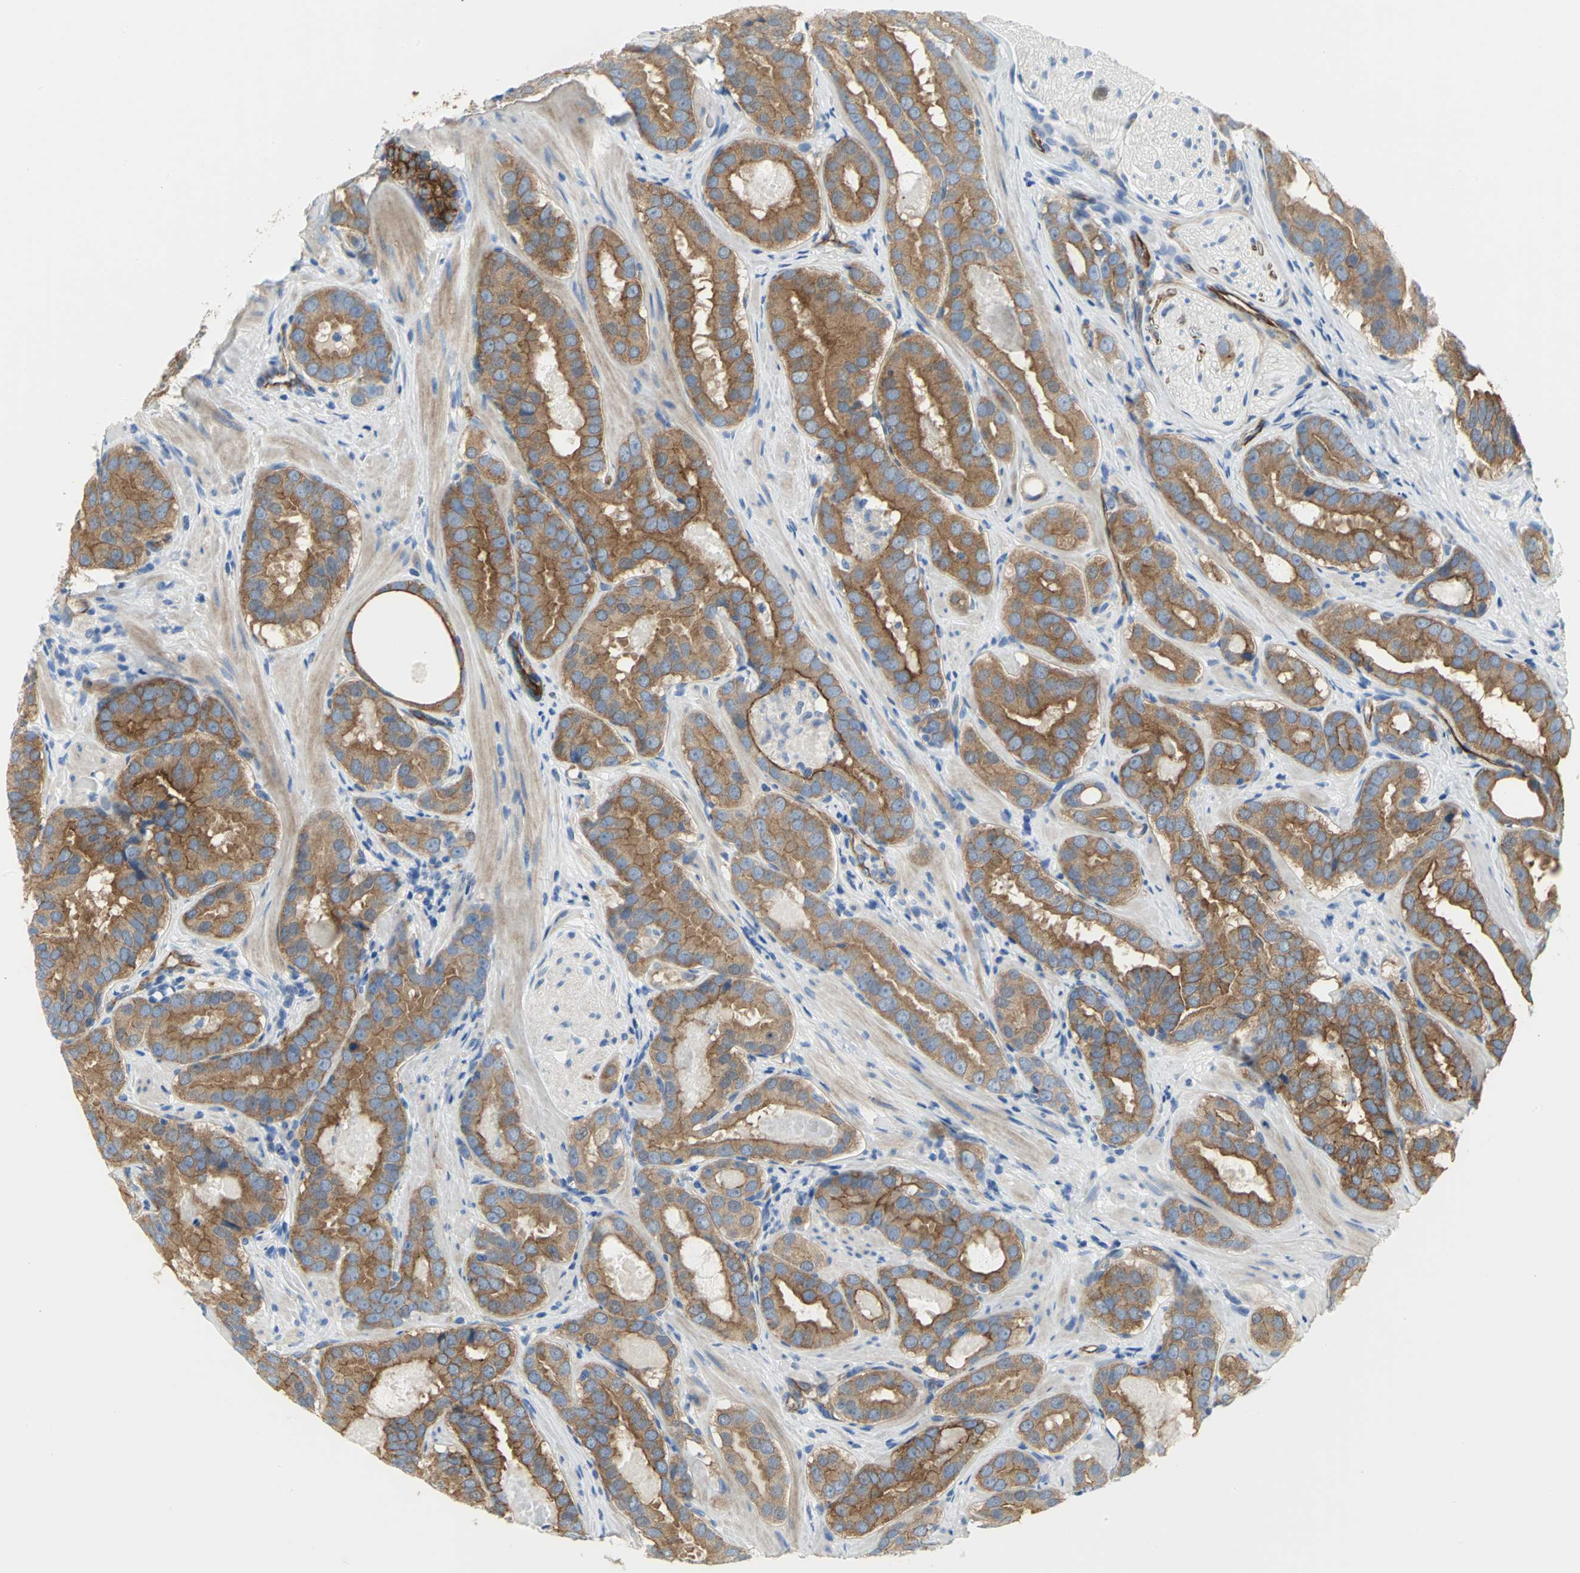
{"staining": {"intensity": "strong", "quantity": ">75%", "location": "cytoplasmic/membranous"}, "tissue": "prostate cancer", "cell_type": "Tumor cells", "image_type": "cancer", "snomed": [{"axis": "morphology", "description": "Adenocarcinoma, Low grade"}, {"axis": "topography", "description": "Prostate"}], "caption": "Strong cytoplasmic/membranous staining is seen in approximately >75% of tumor cells in prostate cancer.", "gene": "FLNB", "patient": {"sex": "male", "age": 59}}